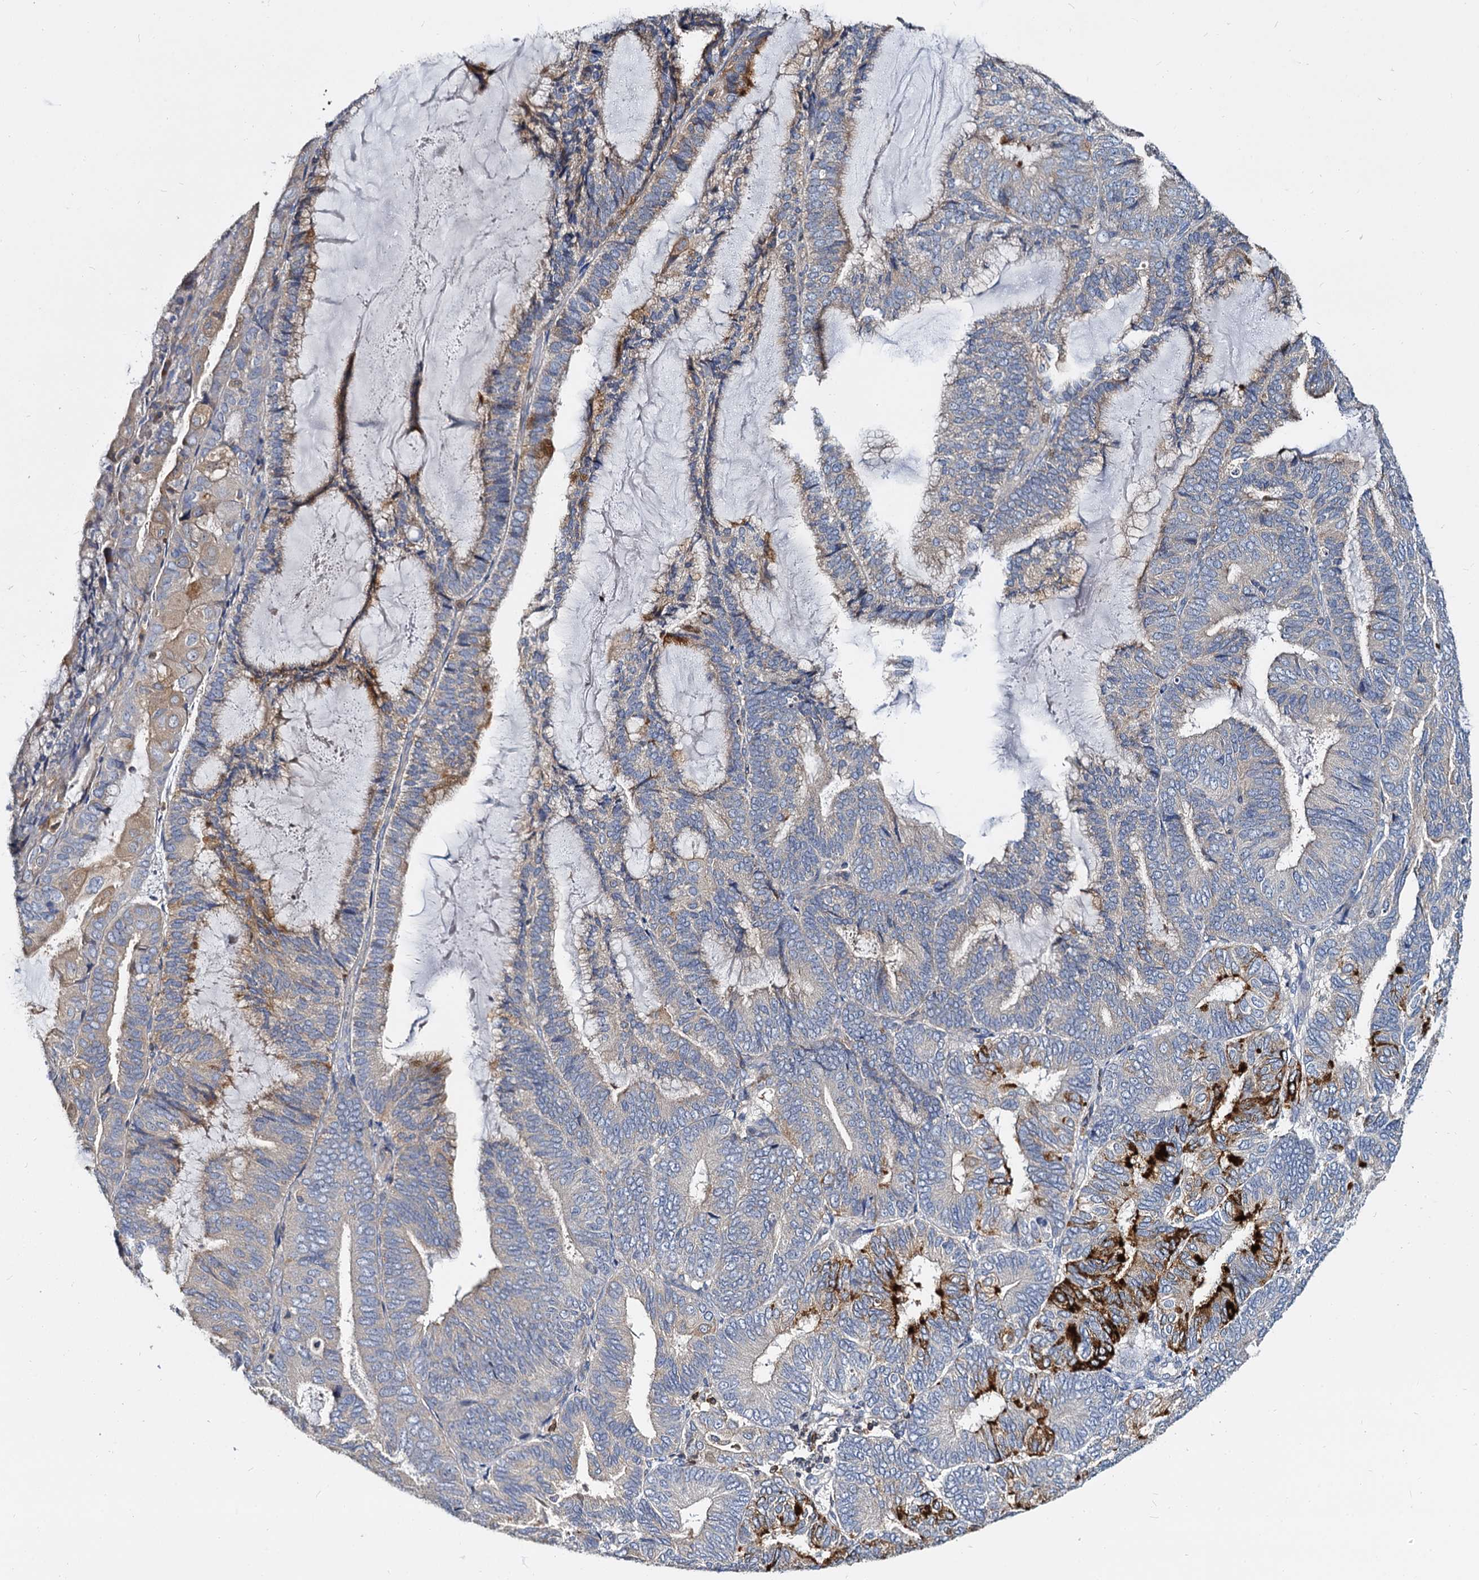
{"staining": {"intensity": "strong", "quantity": "<25%", "location": "cytoplasmic/membranous"}, "tissue": "endometrial cancer", "cell_type": "Tumor cells", "image_type": "cancer", "snomed": [{"axis": "morphology", "description": "Adenocarcinoma, NOS"}, {"axis": "topography", "description": "Endometrium"}], "caption": "The immunohistochemical stain labels strong cytoplasmic/membranous positivity in tumor cells of adenocarcinoma (endometrial) tissue.", "gene": "ANKRD13A", "patient": {"sex": "female", "age": 81}}